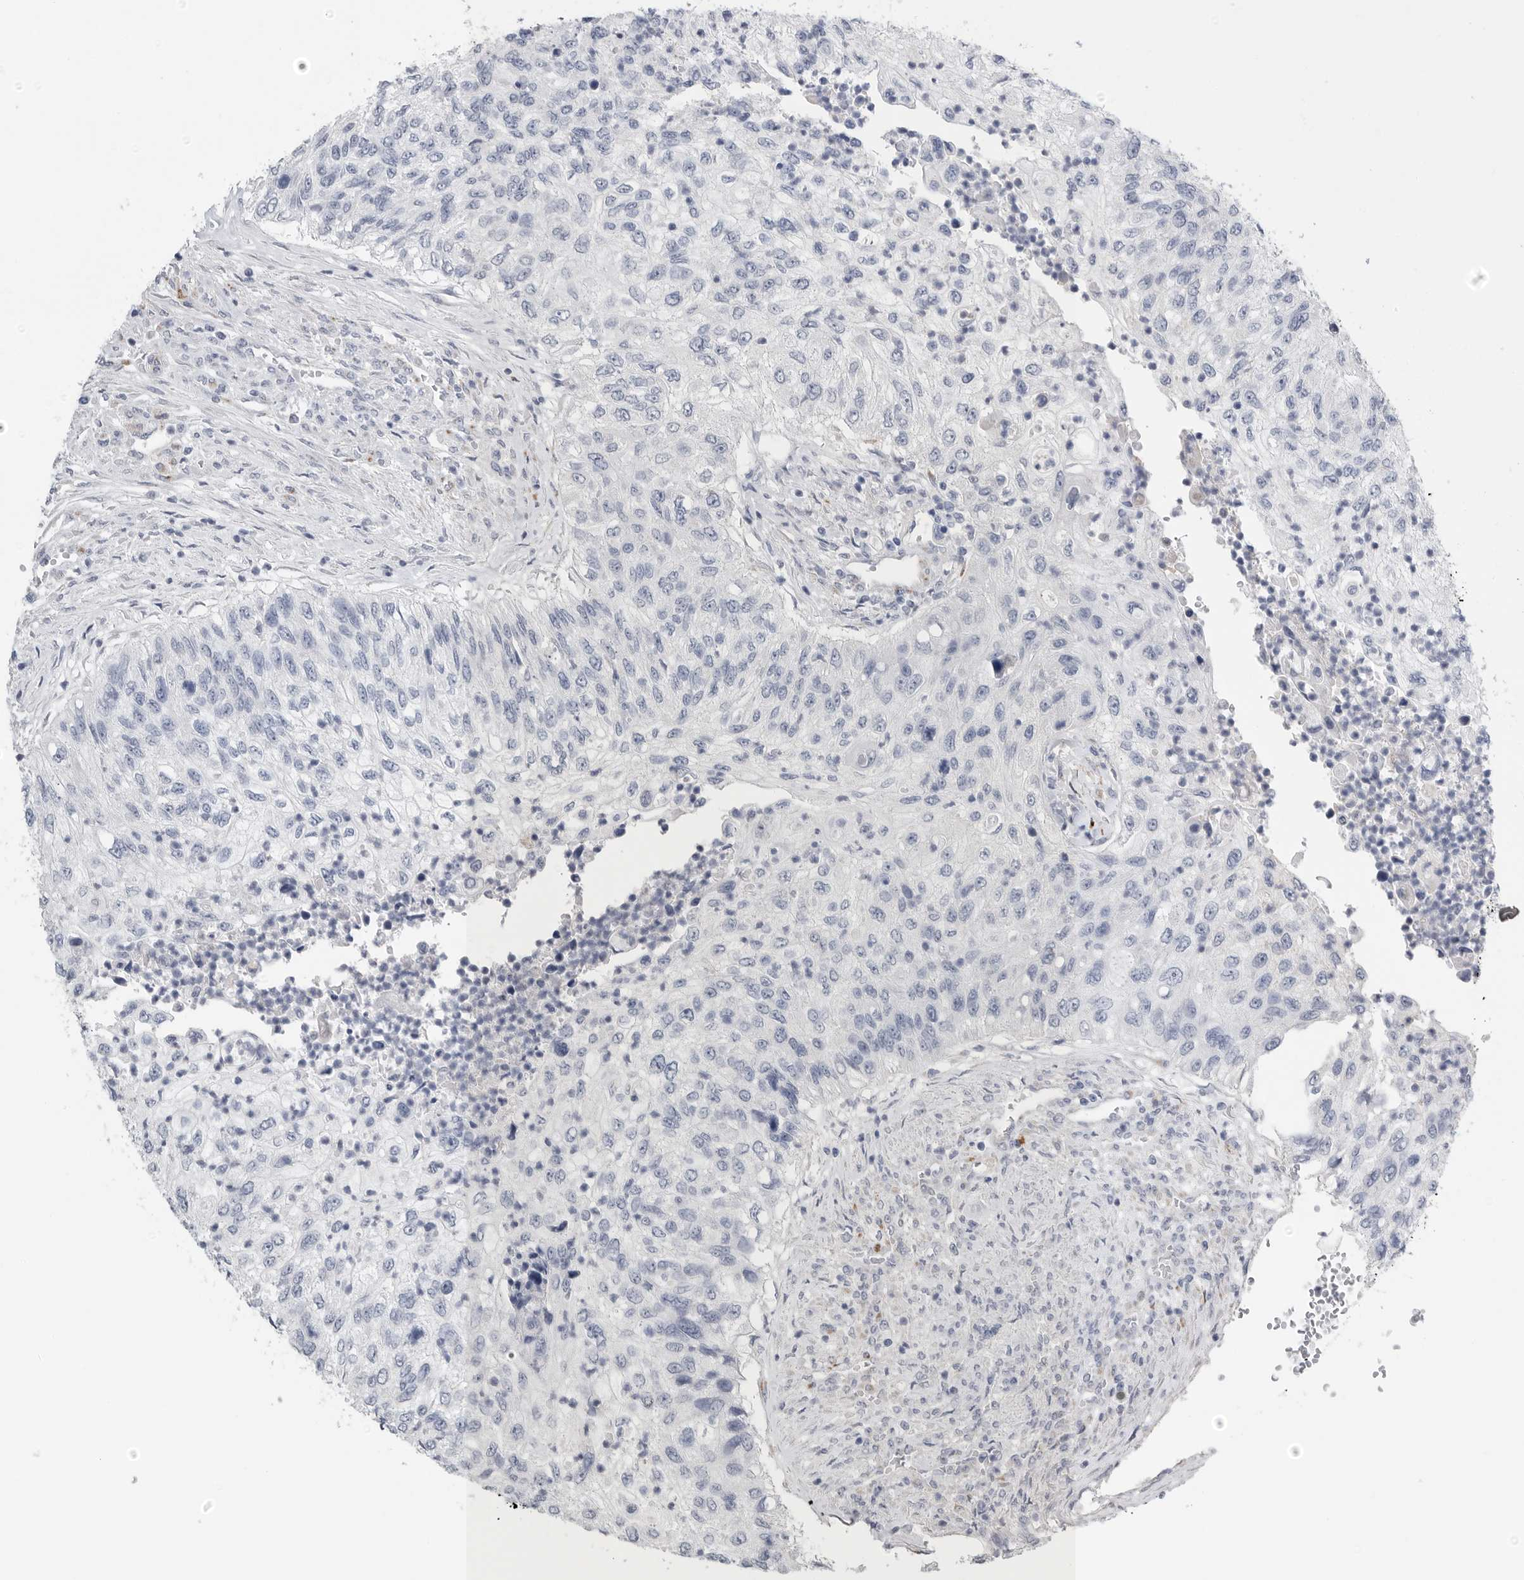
{"staining": {"intensity": "negative", "quantity": "none", "location": "none"}, "tissue": "urothelial cancer", "cell_type": "Tumor cells", "image_type": "cancer", "snomed": [{"axis": "morphology", "description": "Urothelial carcinoma, High grade"}, {"axis": "topography", "description": "Urinary bladder"}], "caption": "High-grade urothelial carcinoma stained for a protein using immunohistochemistry (IHC) shows no expression tumor cells.", "gene": "TIMP1", "patient": {"sex": "female", "age": 60}}